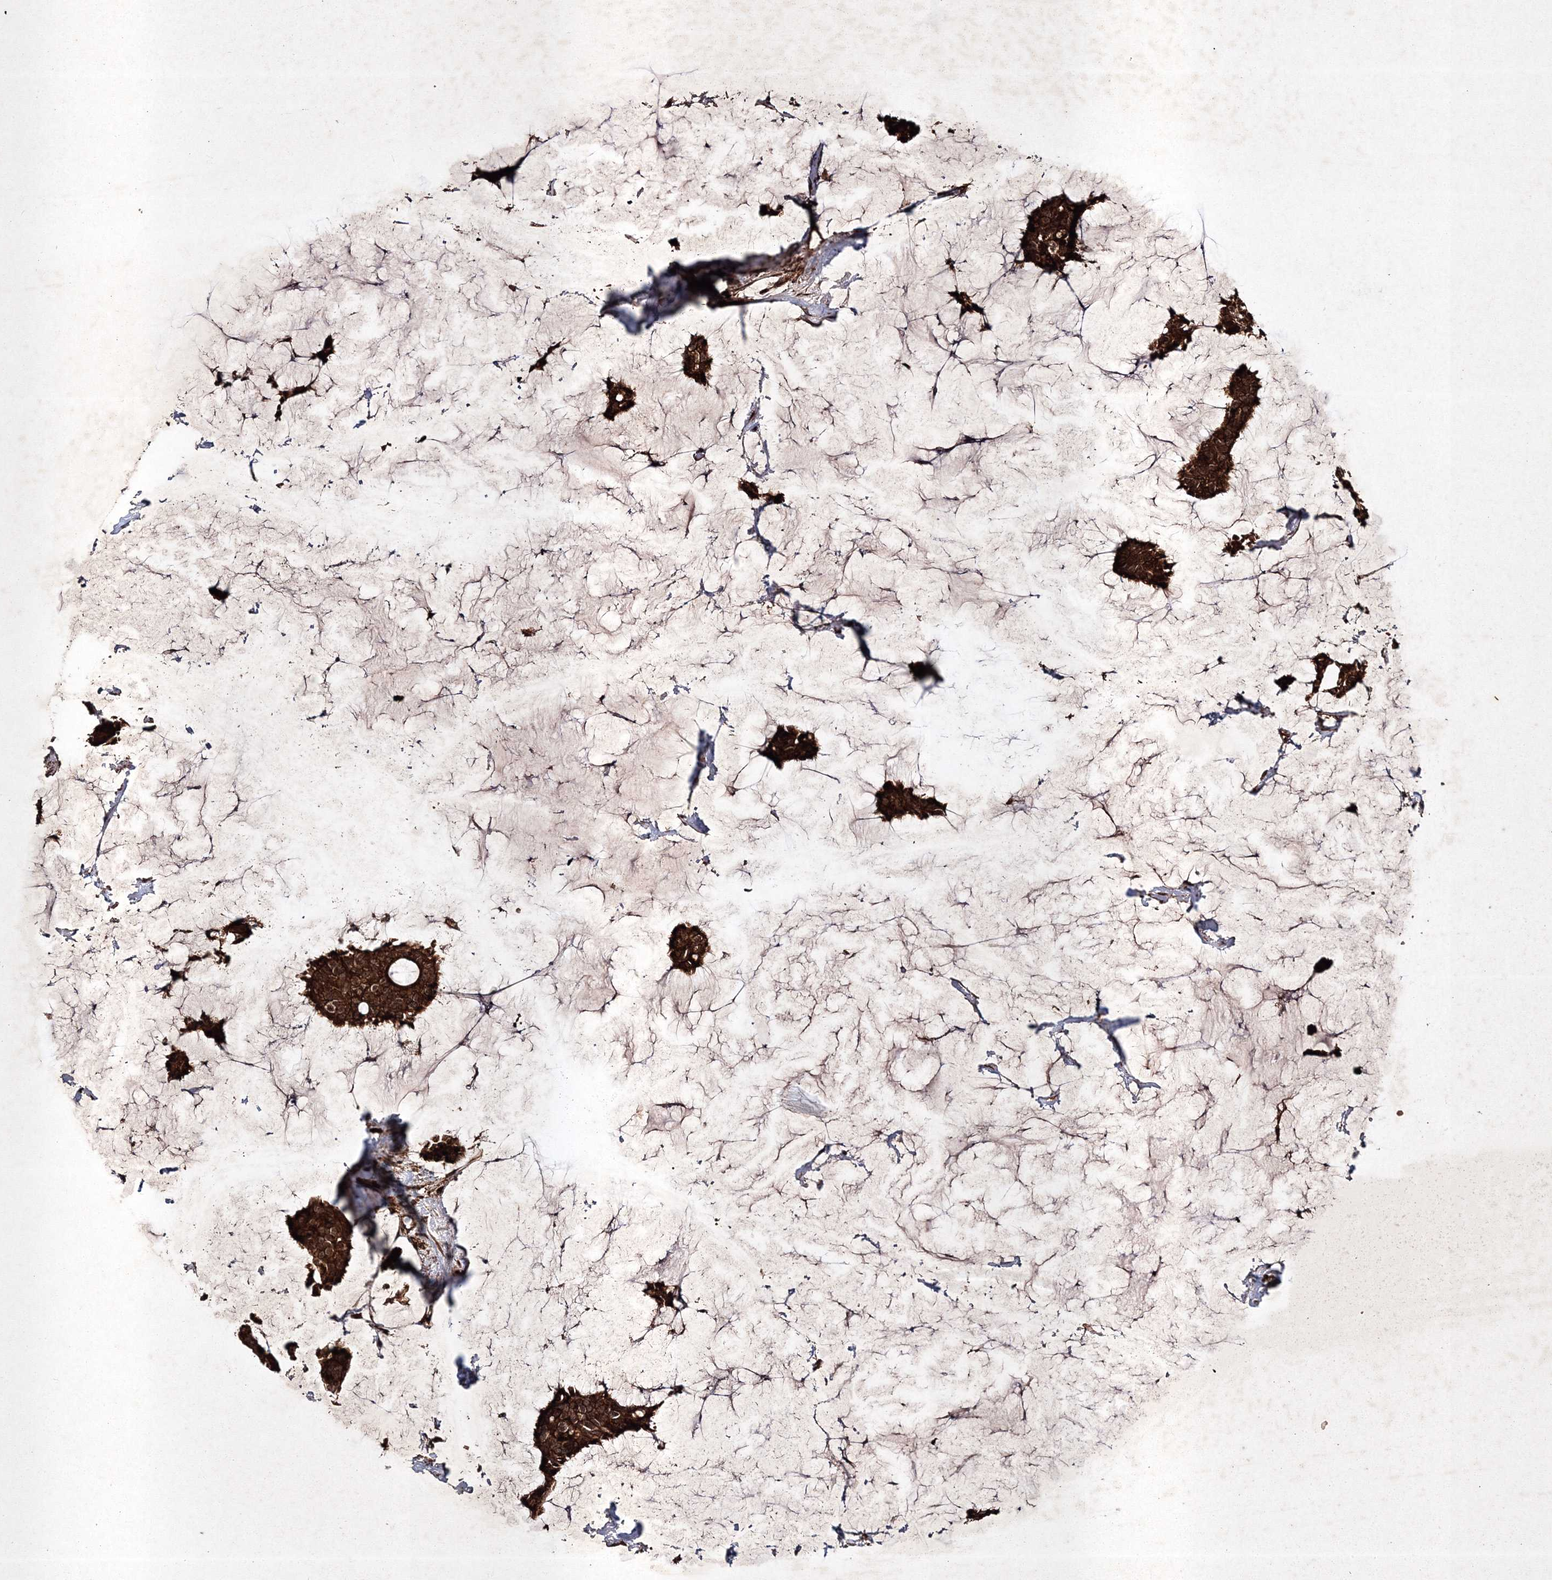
{"staining": {"intensity": "strong", "quantity": ">75%", "location": "cytoplasmic/membranous"}, "tissue": "breast cancer", "cell_type": "Tumor cells", "image_type": "cancer", "snomed": [{"axis": "morphology", "description": "Duct carcinoma"}, {"axis": "topography", "description": "Breast"}], "caption": "Immunohistochemical staining of breast invasive ductal carcinoma reveals high levels of strong cytoplasmic/membranous staining in approximately >75% of tumor cells.", "gene": "DNAJC13", "patient": {"sex": "female", "age": 93}}